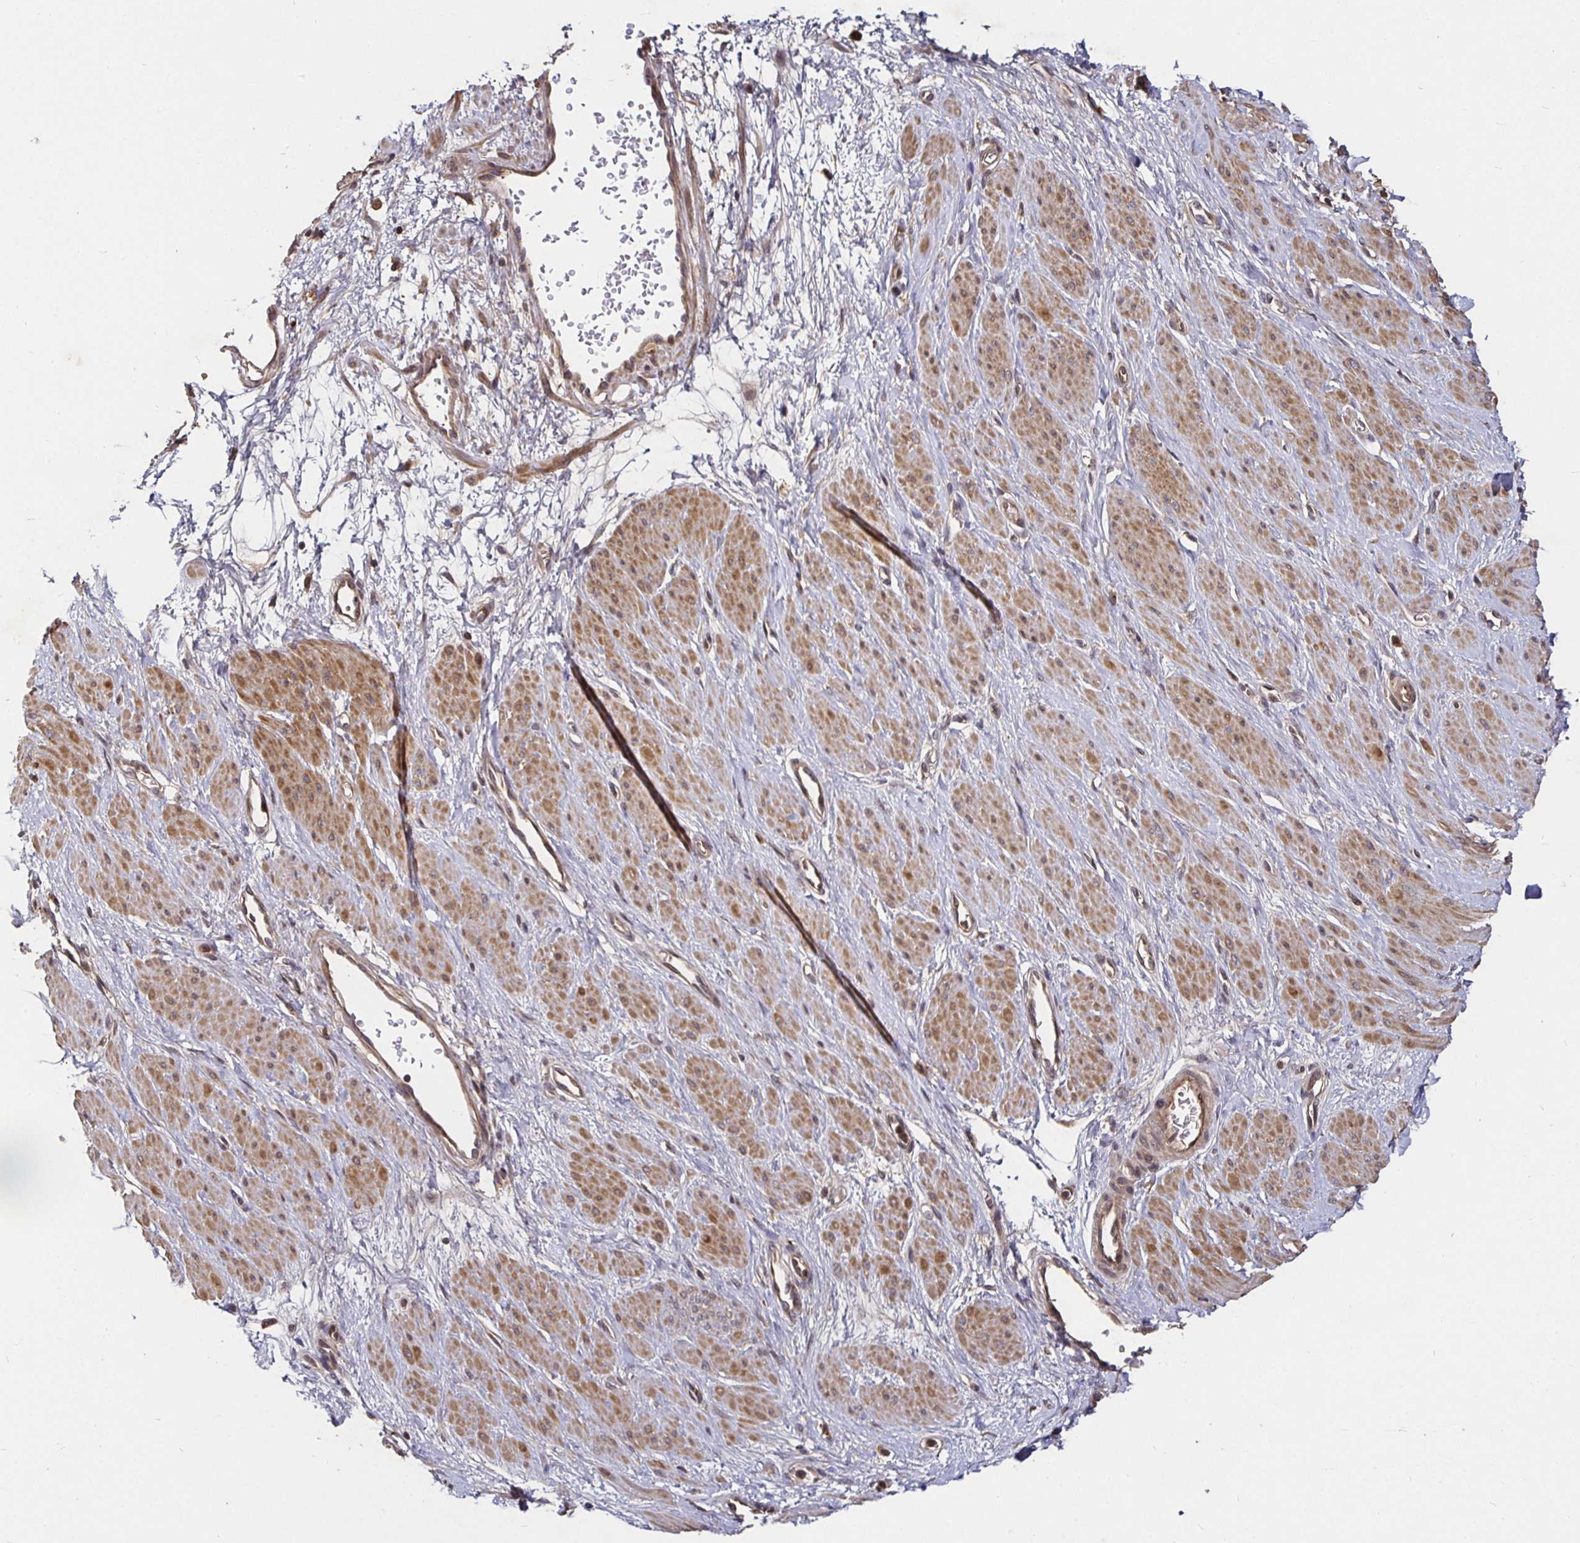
{"staining": {"intensity": "moderate", "quantity": "25%-75%", "location": "cytoplasmic/membranous"}, "tissue": "smooth muscle", "cell_type": "Smooth muscle cells", "image_type": "normal", "snomed": [{"axis": "morphology", "description": "Normal tissue, NOS"}, {"axis": "topography", "description": "Smooth muscle"}, {"axis": "topography", "description": "Uterus"}], "caption": "A photomicrograph of smooth muscle stained for a protein reveals moderate cytoplasmic/membranous brown staining in smooth muscle cells. The staining is performed using DAB brown chromogen to label protein expression. The nuclei are counter-stained blue using hematoxylin.", "gene": "SMYD3", "patient": {"sex": "female", "age": 39}}